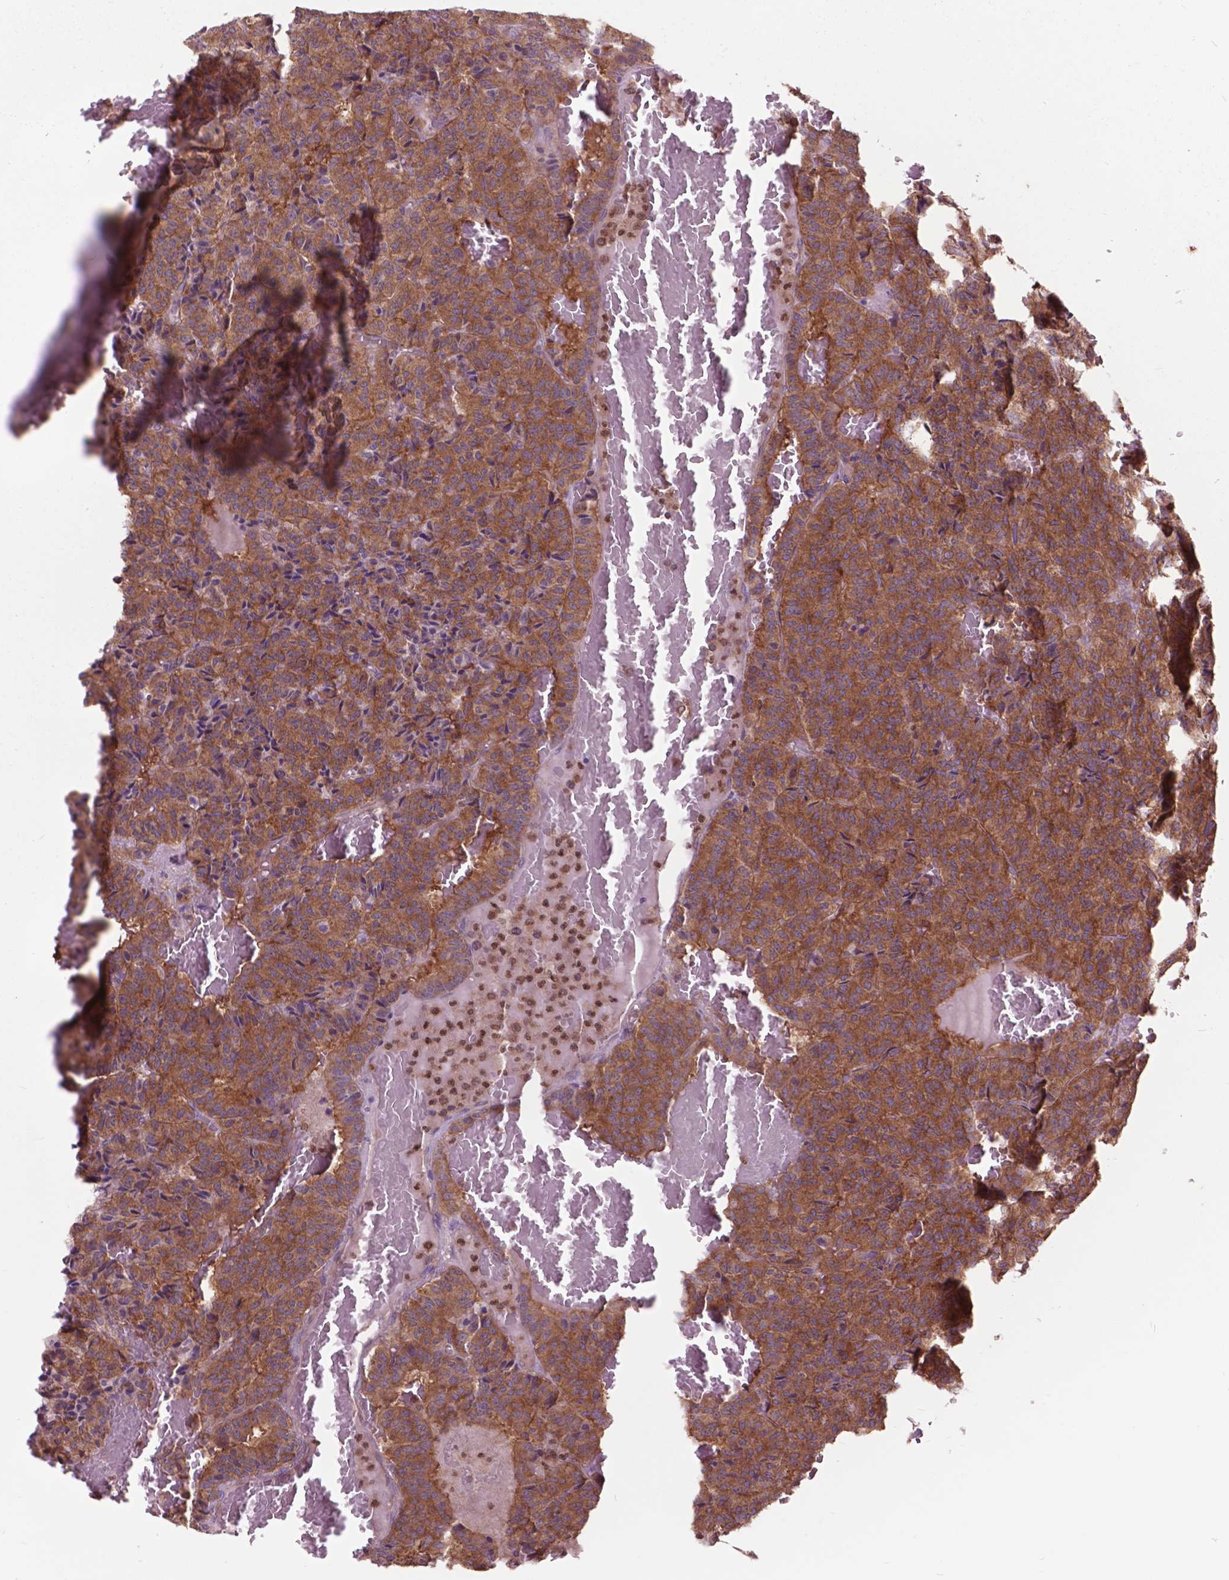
{"staining": {"intensity": "moderate", "quantity": ">75%", "location": "cytoplasmic/membranous"}, "tissue": "carcinoid", "cell_type": "Tumor cells", "image_type": "cancer", "snomed": [{"axis": "morphology", "description": "Carcinoid, malignant, NOS"}, {"axis": "topography", "description": "Lung"}], "caption": "Protein staining demonstrates moderate cytoplasmic/membranous staining in about >75% of tumor cells in carcinoid (malignant).", "gene": "ARAF", "patient": {"sex": "male", "age": 70}}